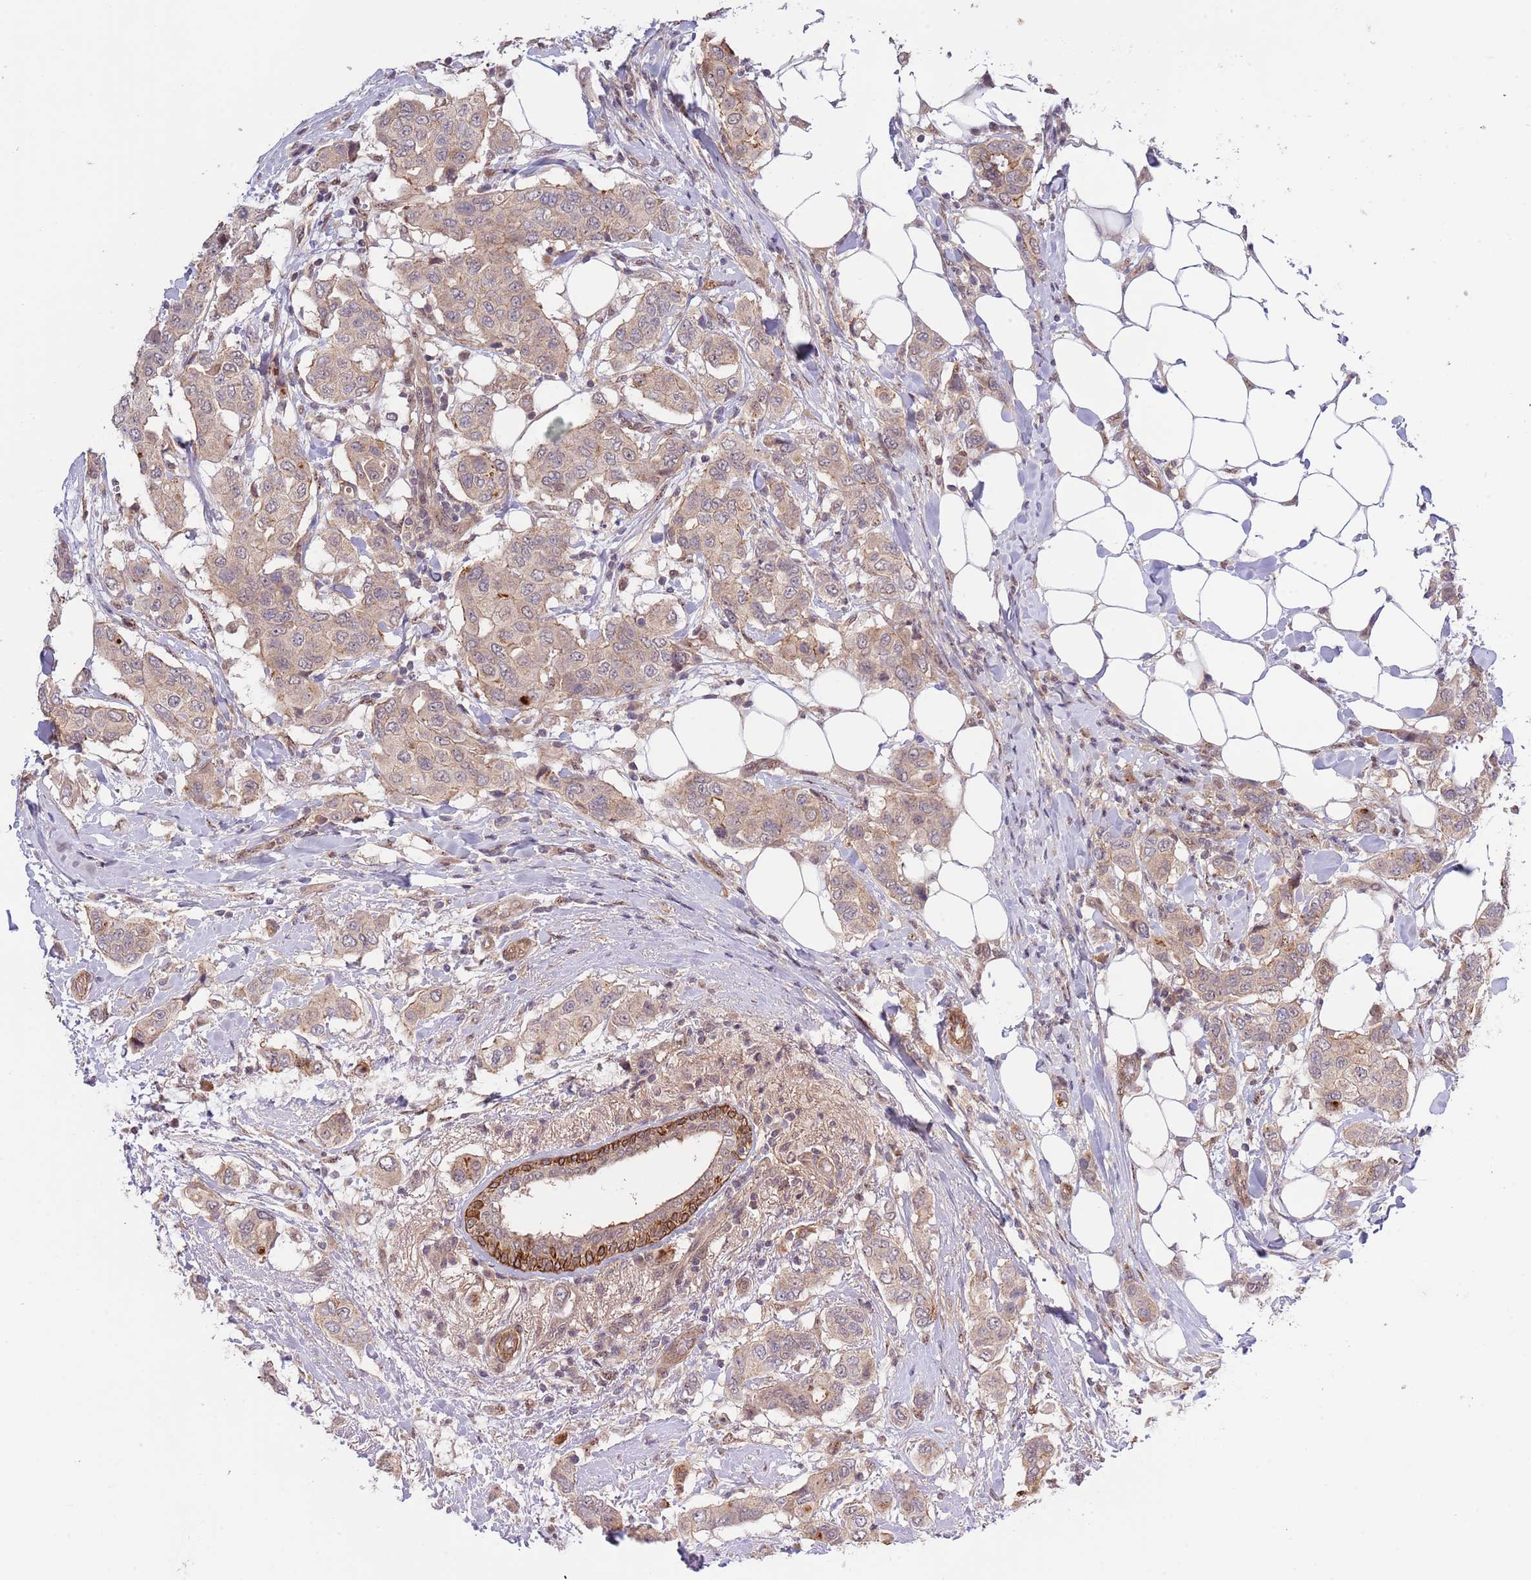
{"staining": {"intensity": "weak", "quantity": "25%-75%", "location": "cytoplasmic/membranous"}, "tissue": "breast cancer", "cell_type": "Tumor cells", "image_type": "cancer", "snomed": [{"axis": "morphology", "description": "Lobular carcinoma"}, {"axis": "topography", "description": "Breast"}], "caption": "Human breast cancer stained with a protein marker demonstrates weak staining in tumor cells.", "gene": "PRR16", "patient": {"sex": "female", "age": 51}}